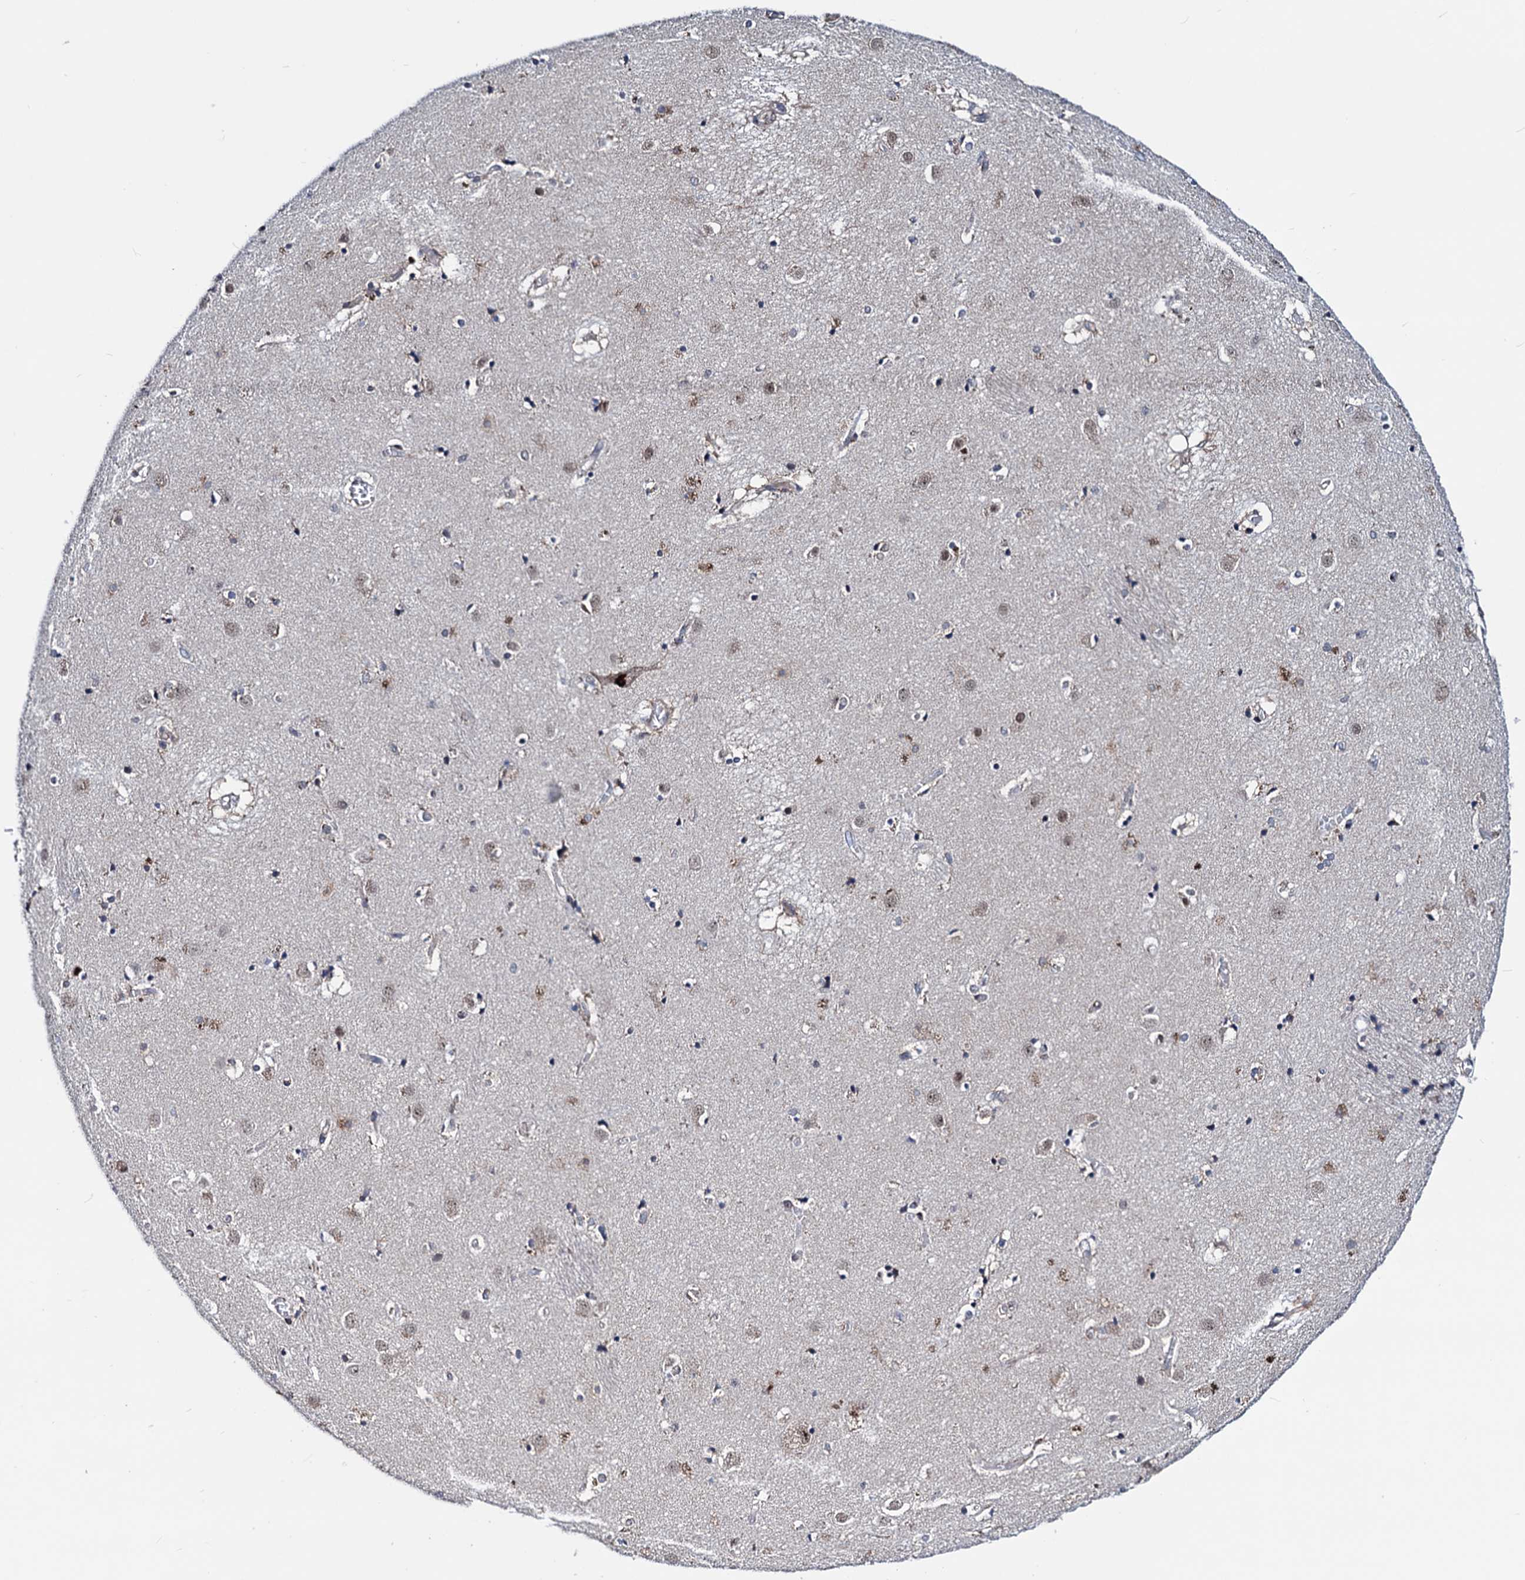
{"staining": {"intensity": "negative", "quantity": "none", "location": "none"}, "tissue": "caudate", "cell_type": "Glial cells", "image_type": "normal", "snomed": [{"axis": "morphology", "description": "Normal tissue, NOS"}, {"axis": "topography", "description": "Lateral ventricle wall"}], "caption": "The photomicrograph demonstrates no staining of glial cells in normal caudate.", "gene": "COA4", "patient": {"sex": "male", "age": 70}}